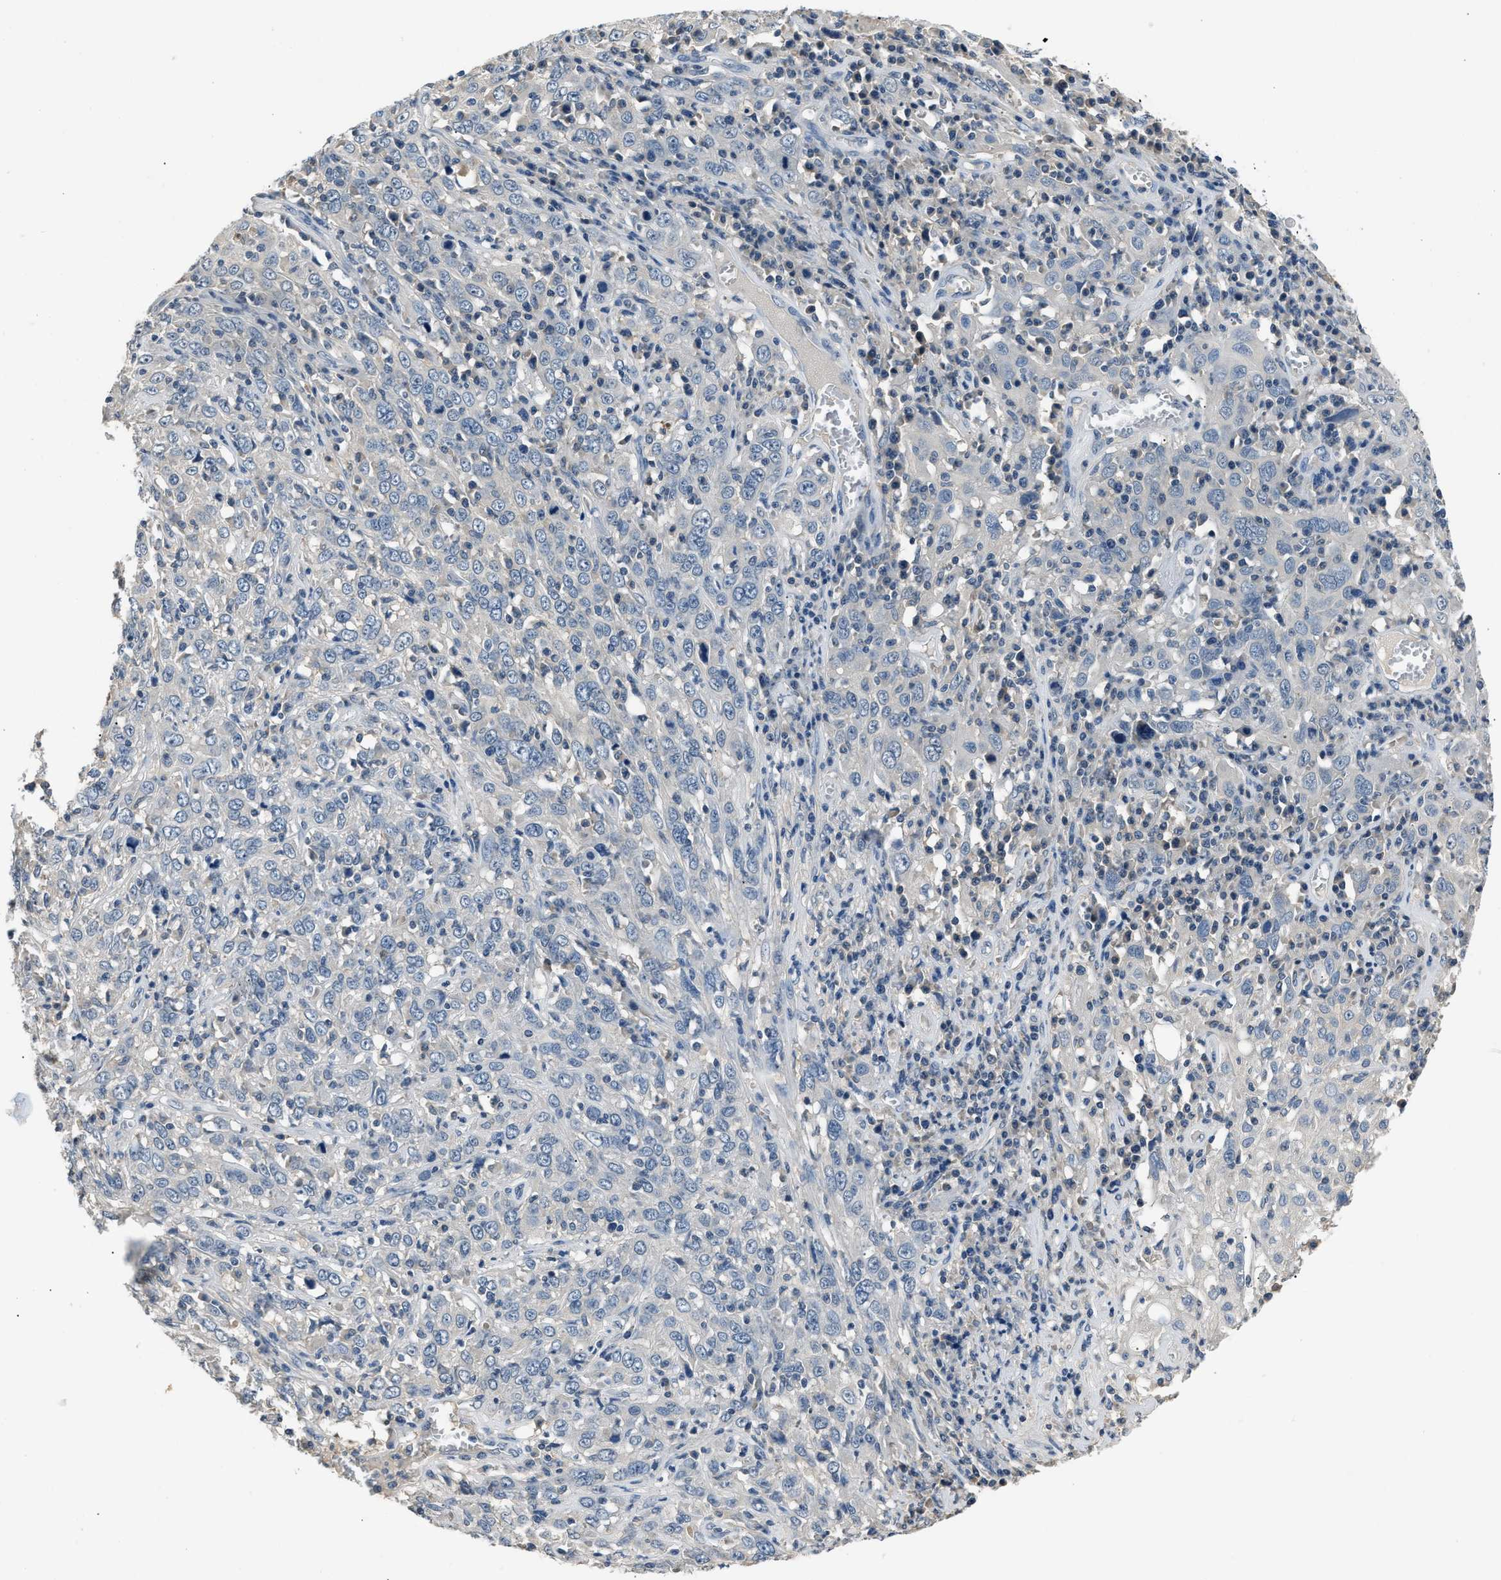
{"staining": {"intensity": "negative", "quantity": "none", "location": "none"}, "tissue": "cervical cancer", "cell_type": "Tumor cells", "image_type": "cancer", "snomed": [{"axis": "morphology", "description": "Squamous cell carcinoma, NOS"}, {"axis": "topography", "description": "Cervix"}], "caption": "Image shows no significant protein positivity in tumor cells of cervical cancer.", "gene": "INHA", "patient": {"sex": "female", "age": 46}}